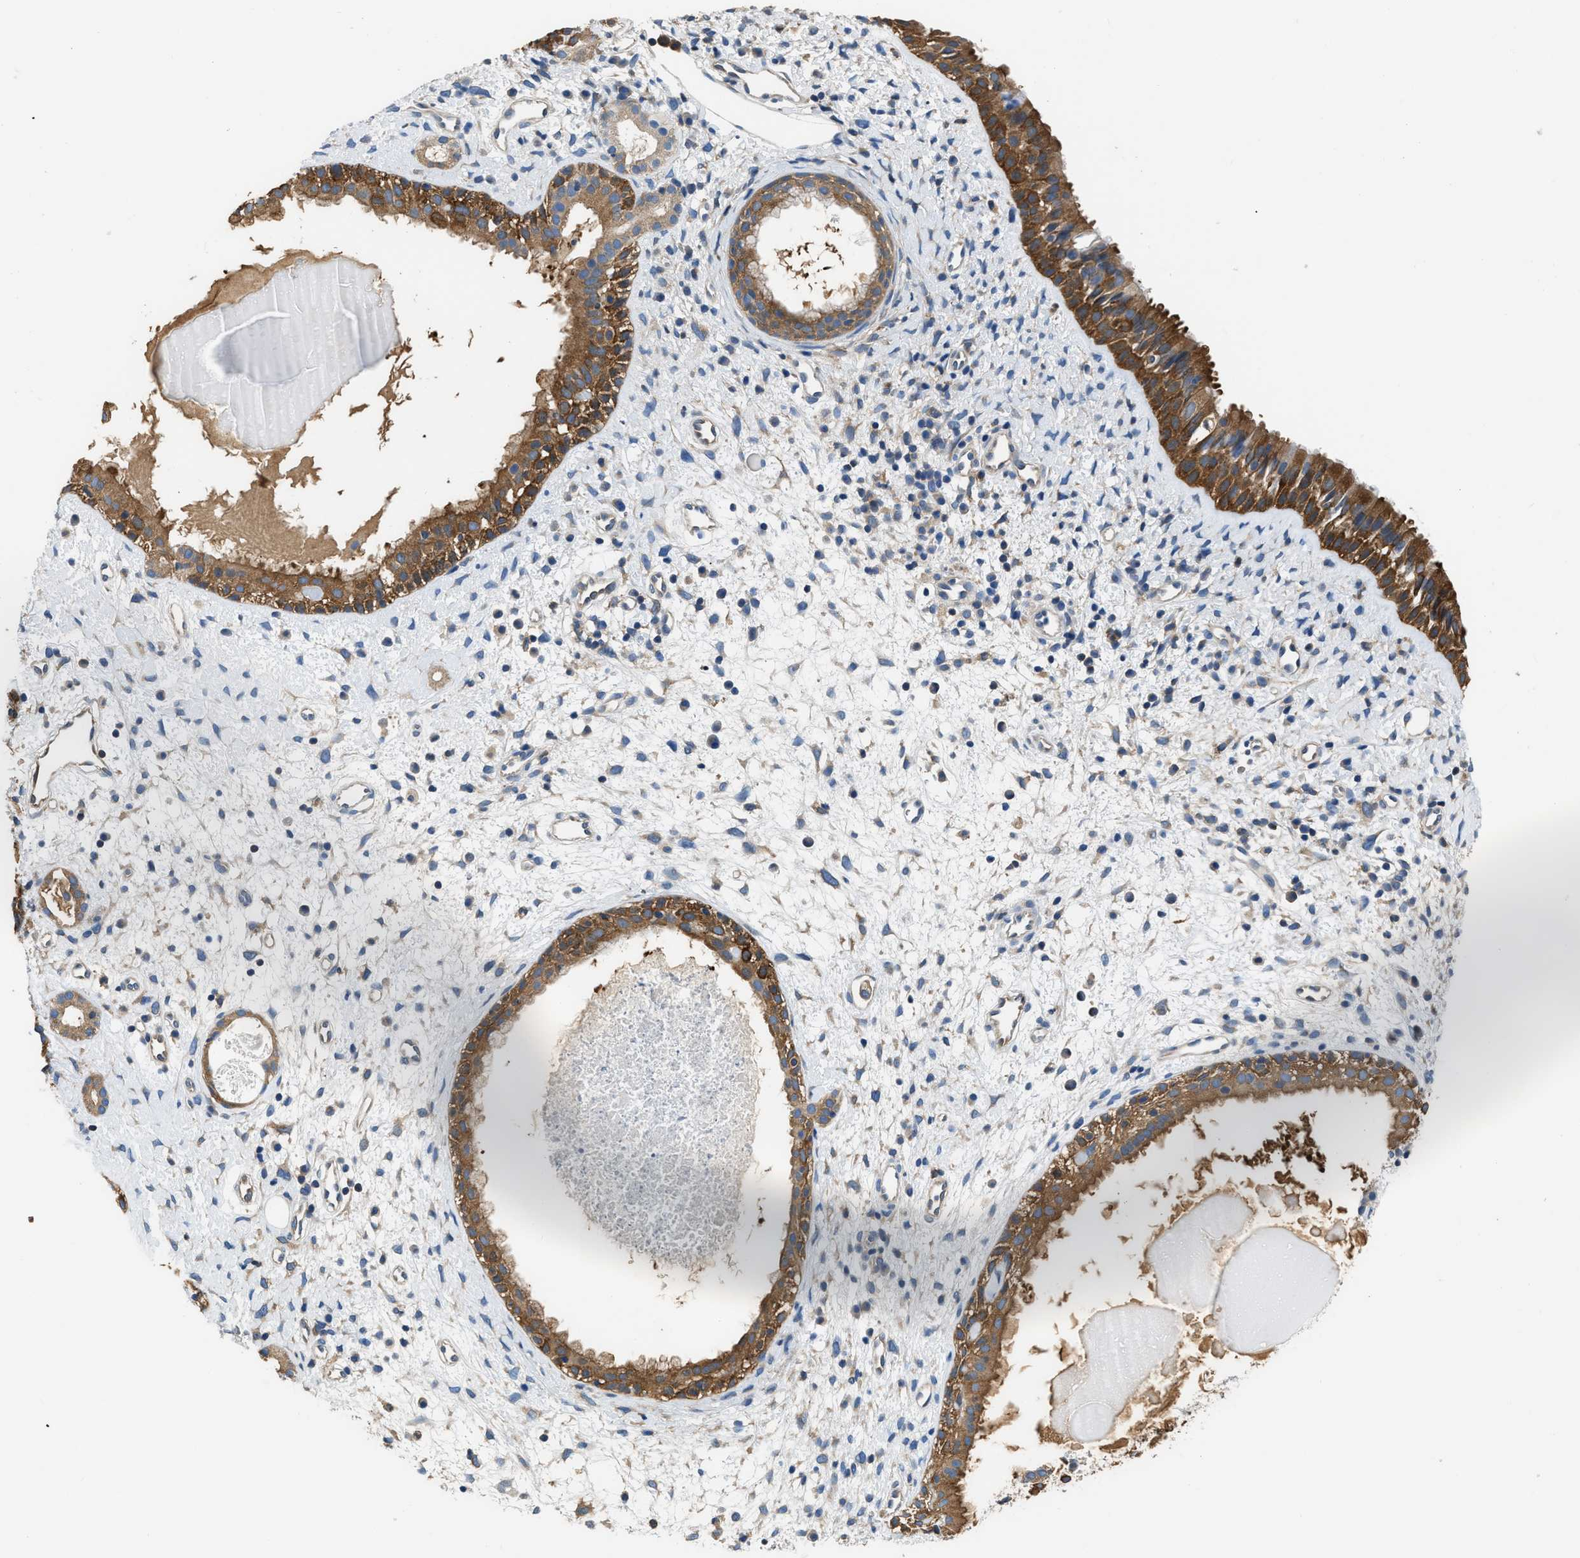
{"staining": {"intensity": "moderate", "quantity": ">75%", "location": "cytoplasmic/membranous"}, "tissue": "nasopharynx", "cell_type": "Respiratory epithelial cells", "image_type": "normal", "snomed": [{"axis": "morphology", "description": "Normal tissue, NOS"}, {"axis": "topography", "description": "Nasopharynx"}], "caption": "Brown immunohistochemical staining in unremarkable nasopharynx exhibits moderate cytoplasmic/membranous expression in about >75% of respiratory epithelial cells. The staining was performed using DAB (3,3'-diaminobenzidine) to visualize the protein expression in brown, while the nuclei were stained in blue with hematoxylin (Magnification: 20x).", "gene": "PKM", "patient": {"sex": "male", "age": 22}}